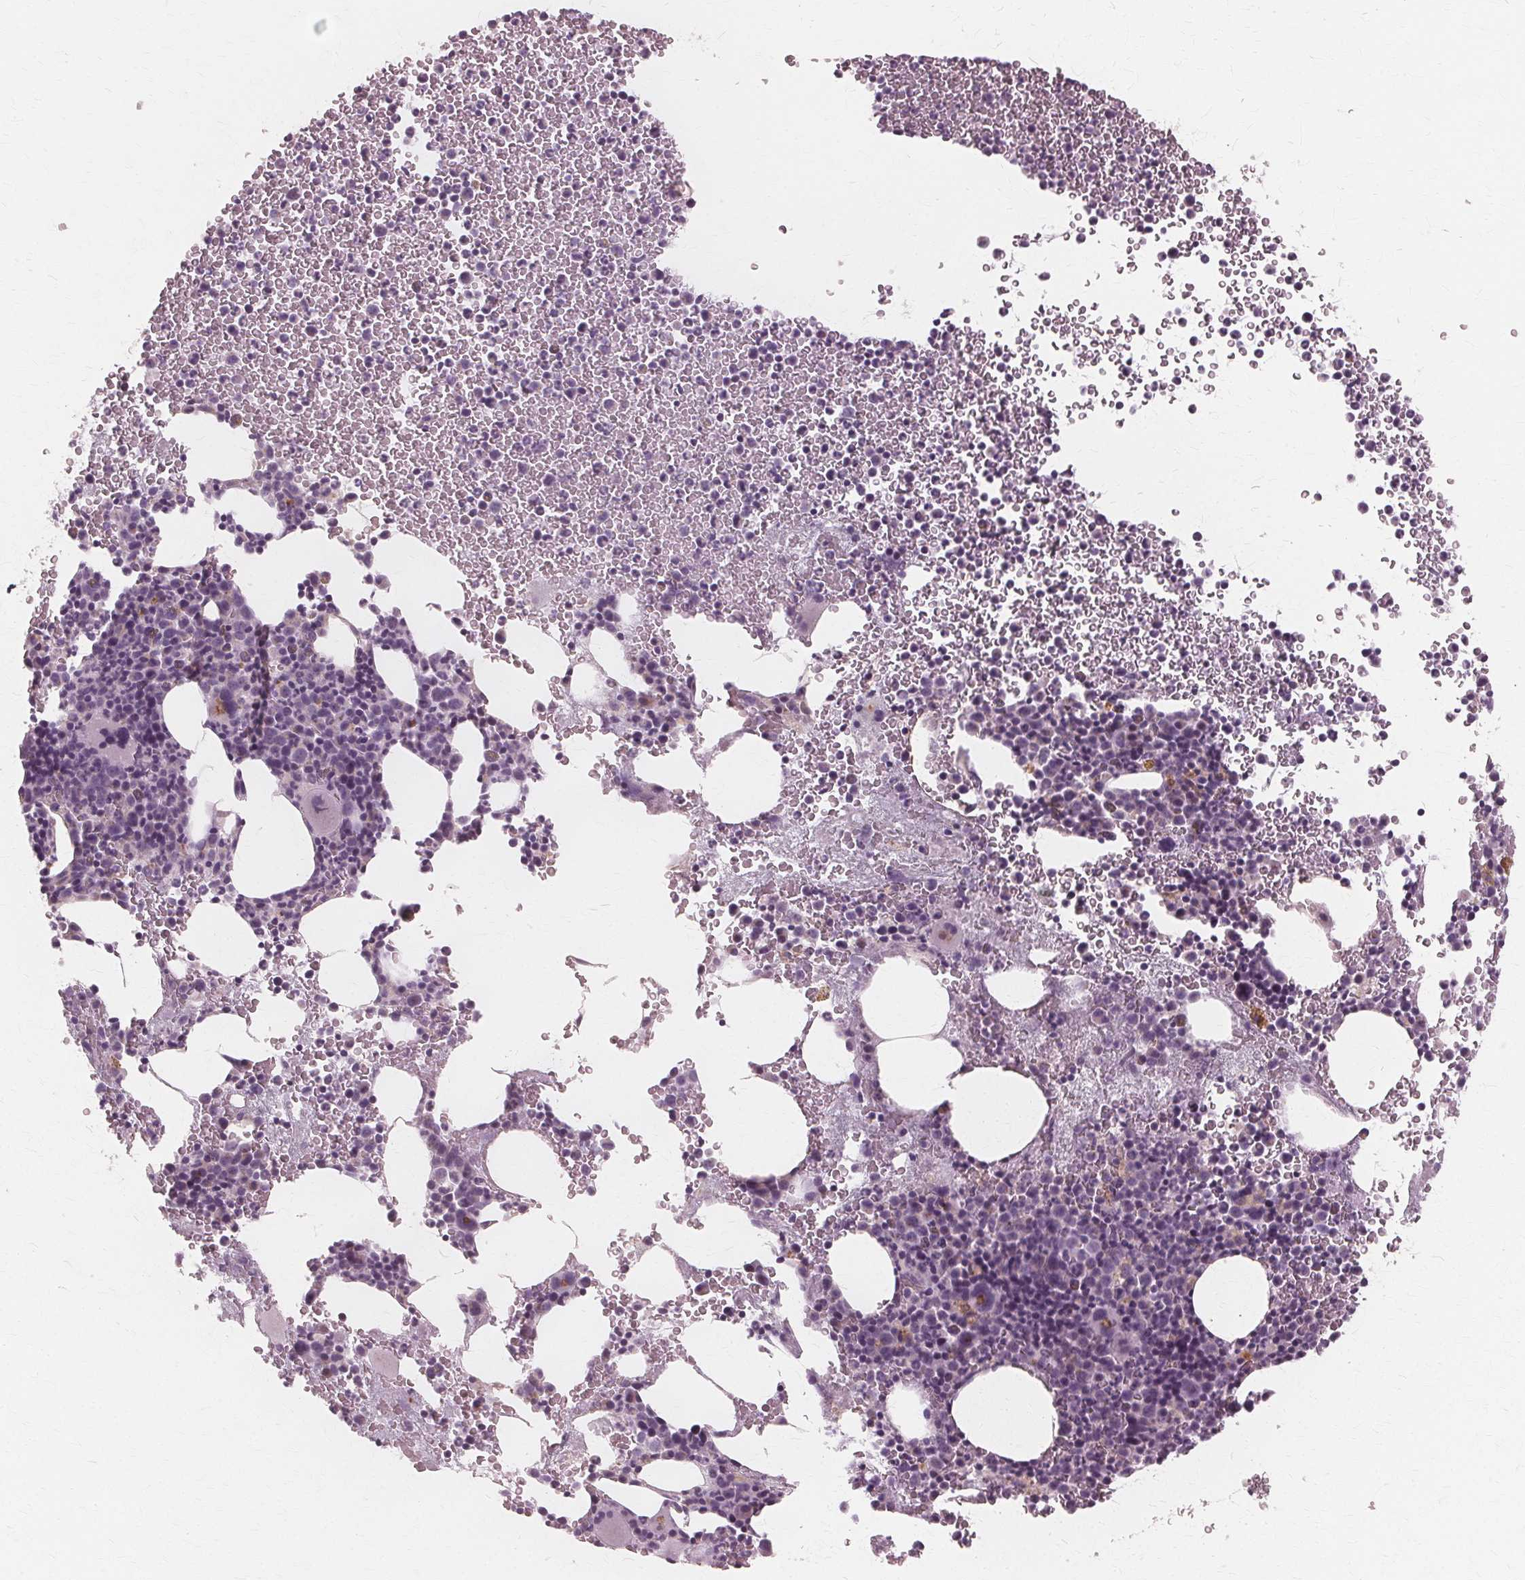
{"staining": {"intensity": "weak", "quantity": "<25%", "location": "cytoplasmic/membranous"}, "tissue": "bone marrow", "cell_type": "Hematopoietic cells", "image_type": "normal", "snomed": [{"axis": "morphology", "description": "Normal tissue, NOS"}, {"axis": "topography", "description": "Bone marrow"}], "caption": "DAB (3,3'-diaminobenzidine) immunohistochemical staining of unremarkable human bone marrow exhibits no significant staining in hematopoietic cells. (DAB immunohistochemistry visualized using brightfield microscopy, high magnification).", "gene": "DNASE2", "patient": {"sex": "female", "age": 56}}